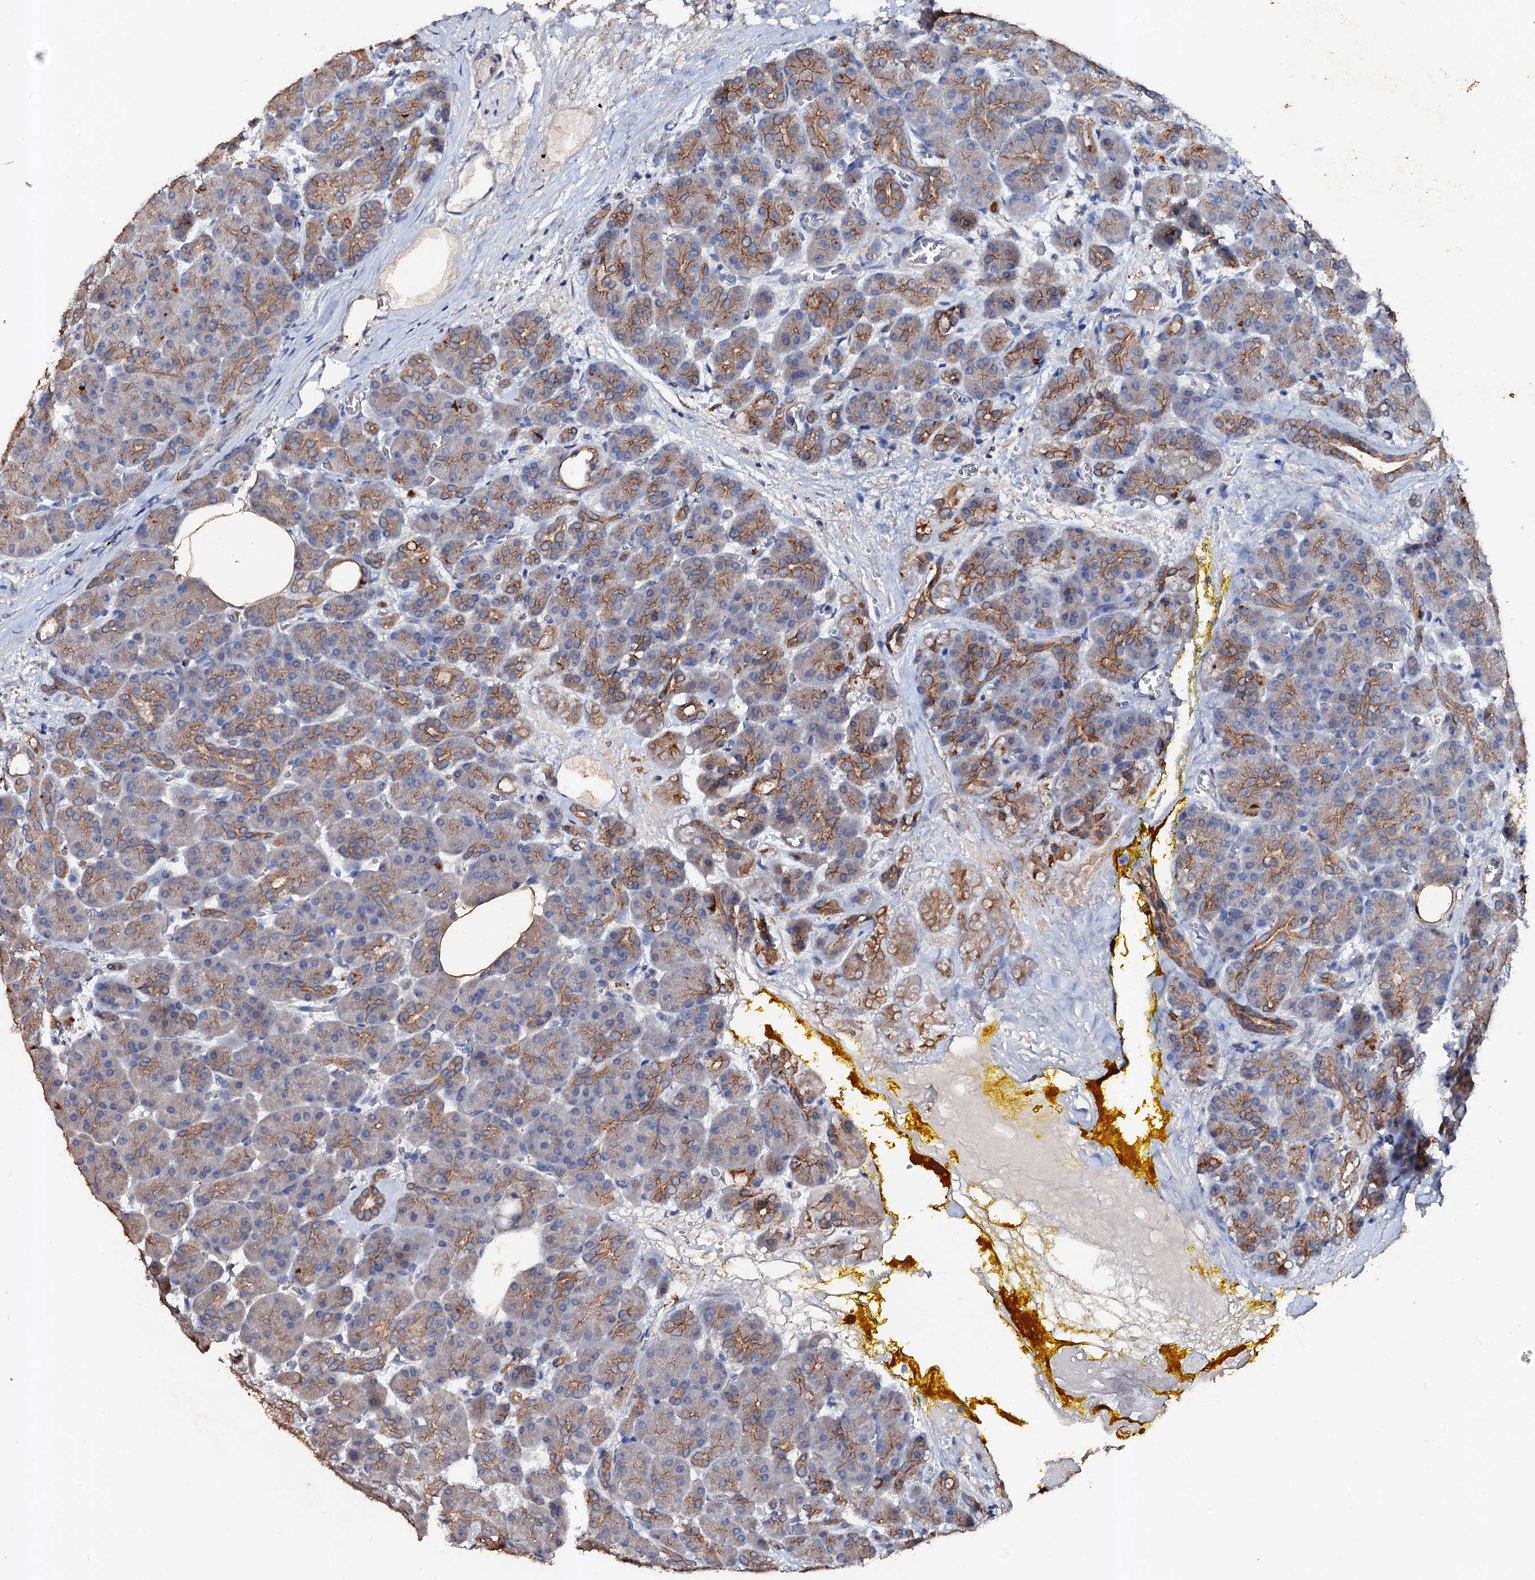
{"staining": {"intensity": "moderate", "quantity": "25%-75%", "location": "cytoplasmic/membranous"}, "tissue": "pancreas", "cell_type": "Exocrine glandular cells", "image_type": "normal", "snomed": [{"axis": "morphology", "description": "Normal tissue, NOS"}, {"axis": "topography", "description": "Pancreas"}], "caption": "Human pancreas stained for a protein (brown) shows moderate cytoplasmic/membranous positive expression in approximately 25%-75% of exocrine glandular cells.", "gene": "VPS36", "patient": {"sex": "male", "age": 63}}